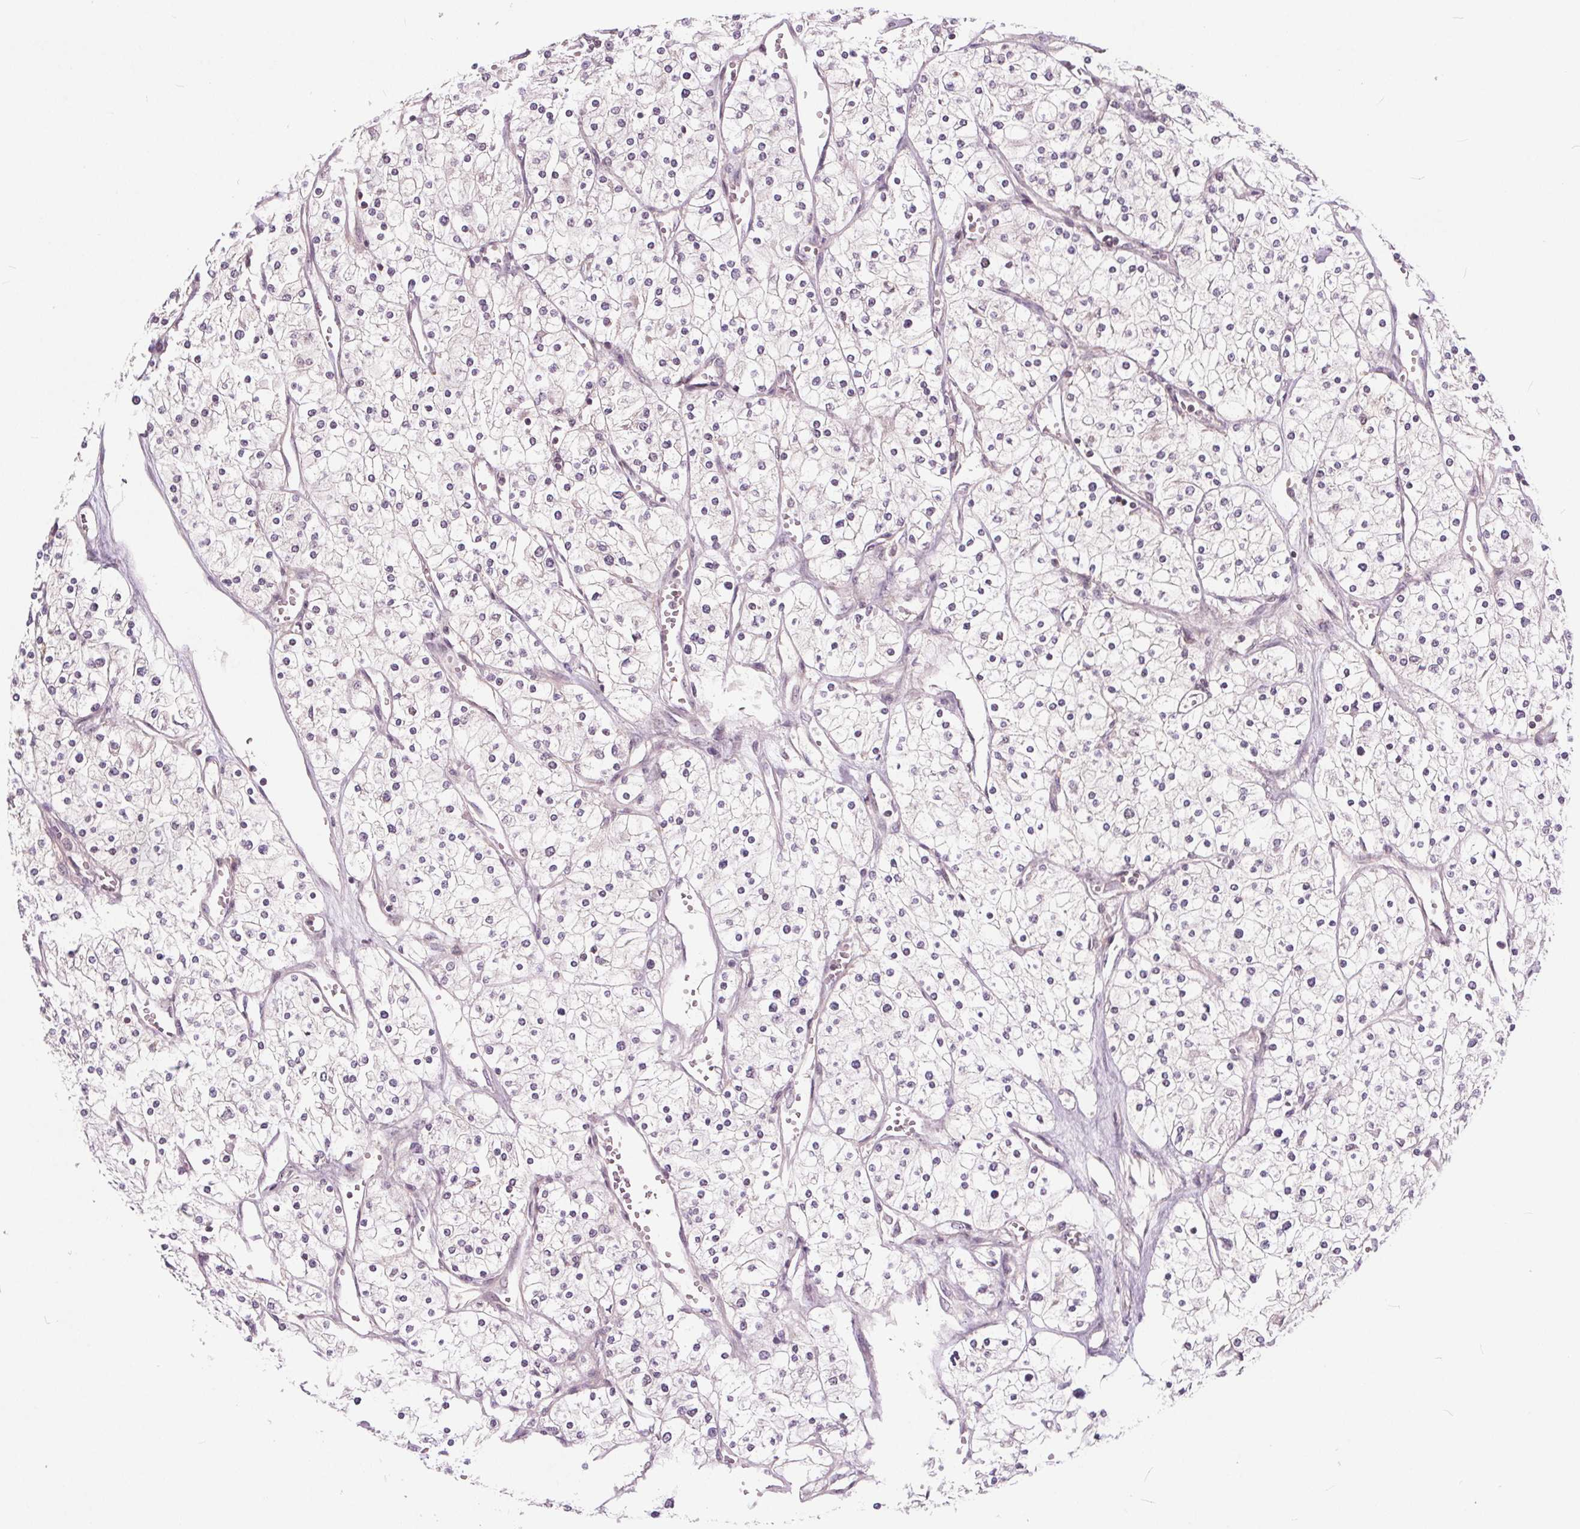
{"staining": {"intensity": "negative", "quantity": "none", "location": "none"}, "tissue": "renal cancer", "cell_type": "Tumor cells", "image_type": "cancer", "snomed": [{"axis": "morphology", "description": "Adenocarcinoma, NOS"}, {"axis": "topography", "description": "Kidney"}], "caption": "A photomicrograph of human renal cancer is negative for staining in tumor cells.", "gene": "HIF1AN", "patient": {"sex": "male", "age": 80}}